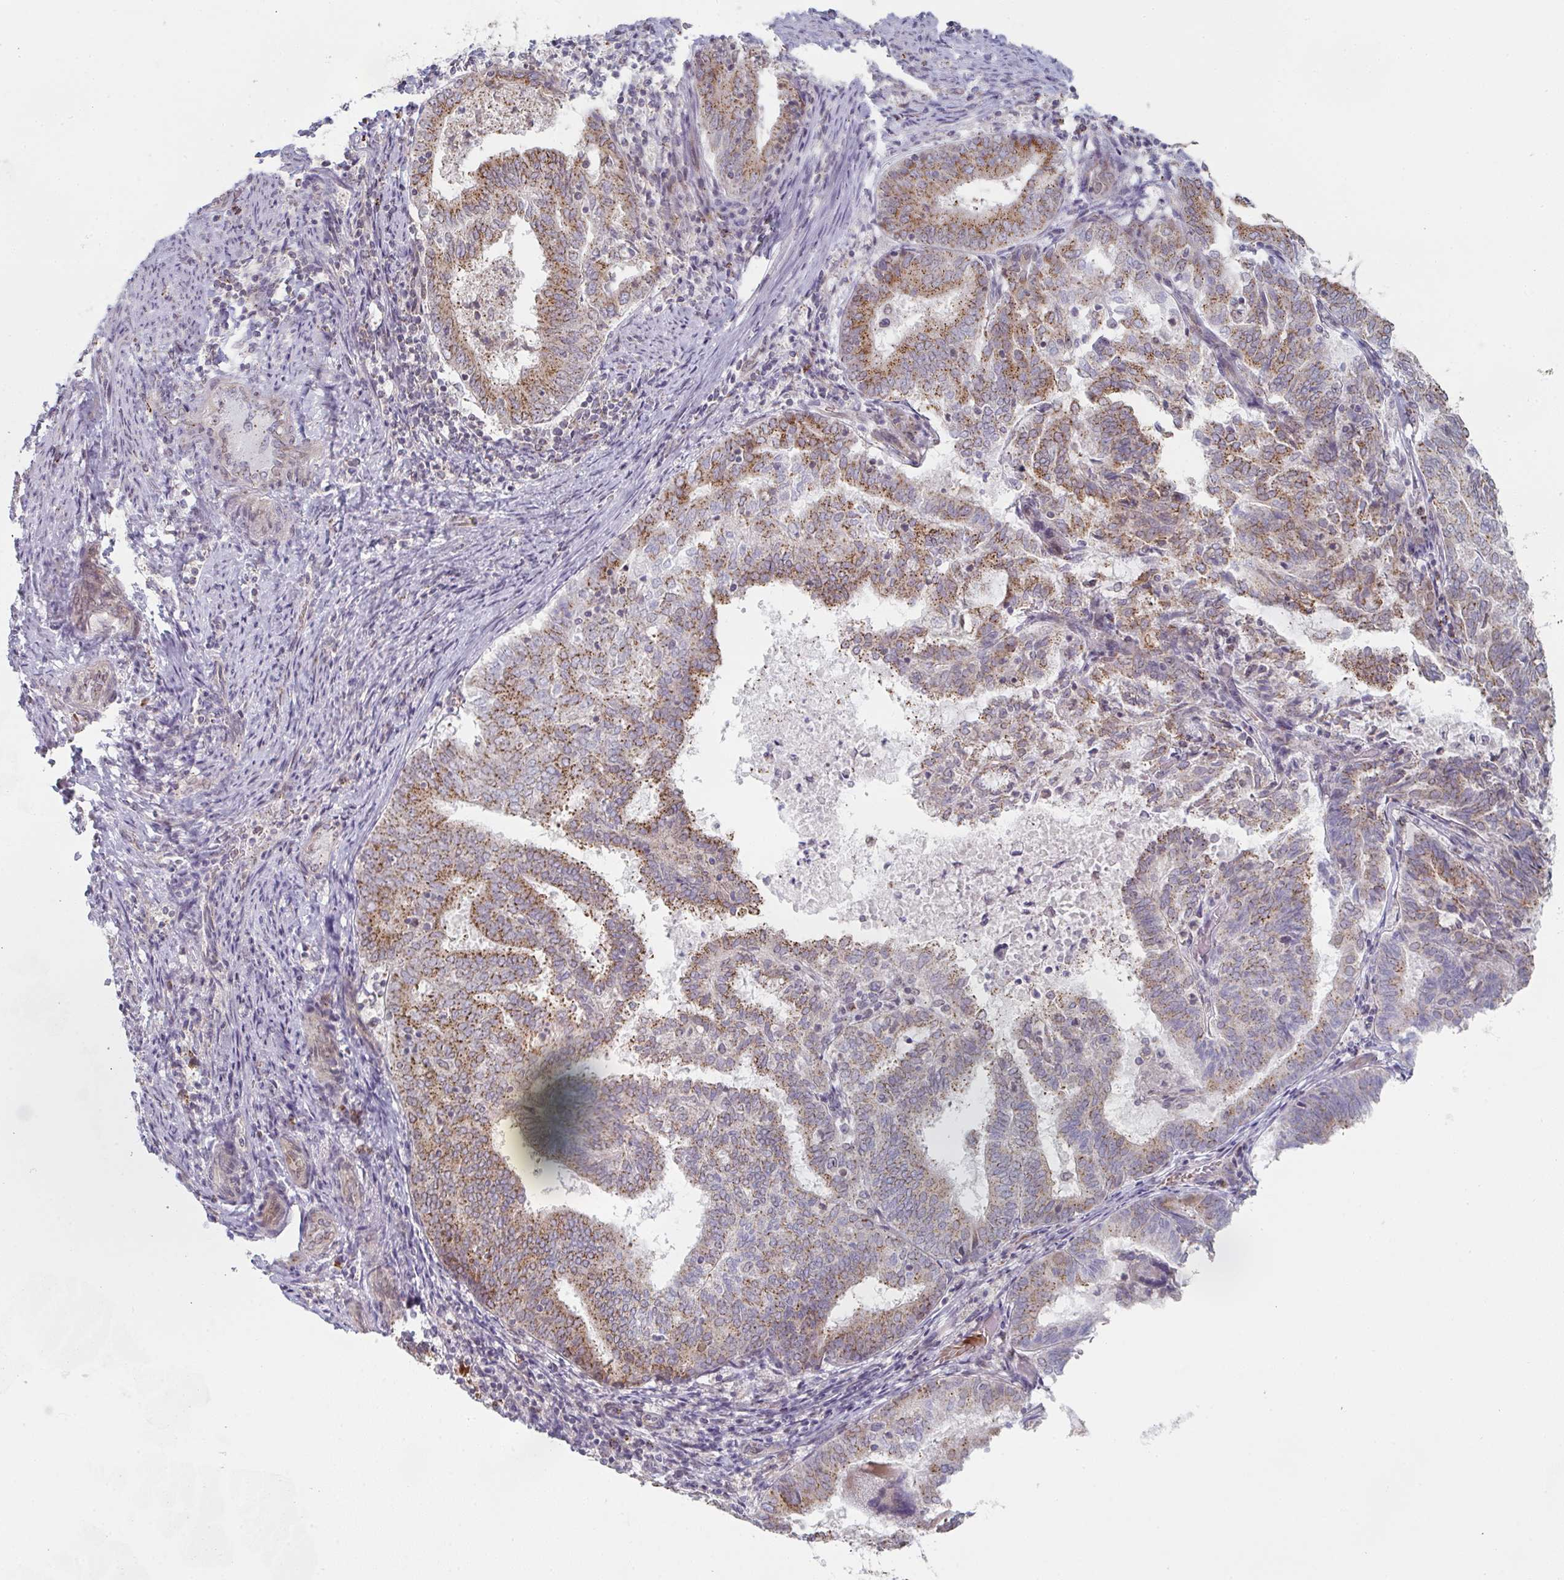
{"staining": {"intensity": "moderate", "quantity": ">75%", "location": "cytoplasmic/membranous"}, "tissue": "endometrial cancer", "cell_type": "Tumor cells", "image_type": "cancer", "snomed": [{"axis": "morphology", "description": "Adenocarcinoma, NOS"}, {"axis": "topography", "description": "Endometrium"}], "caption": "Human endometrial cancer (adenocarcinoma) stained with a protein marker exhibits moderate staining in tumor cells.", "gene": "ZNF526", "patient": {"sex": "female", "age": 80}}